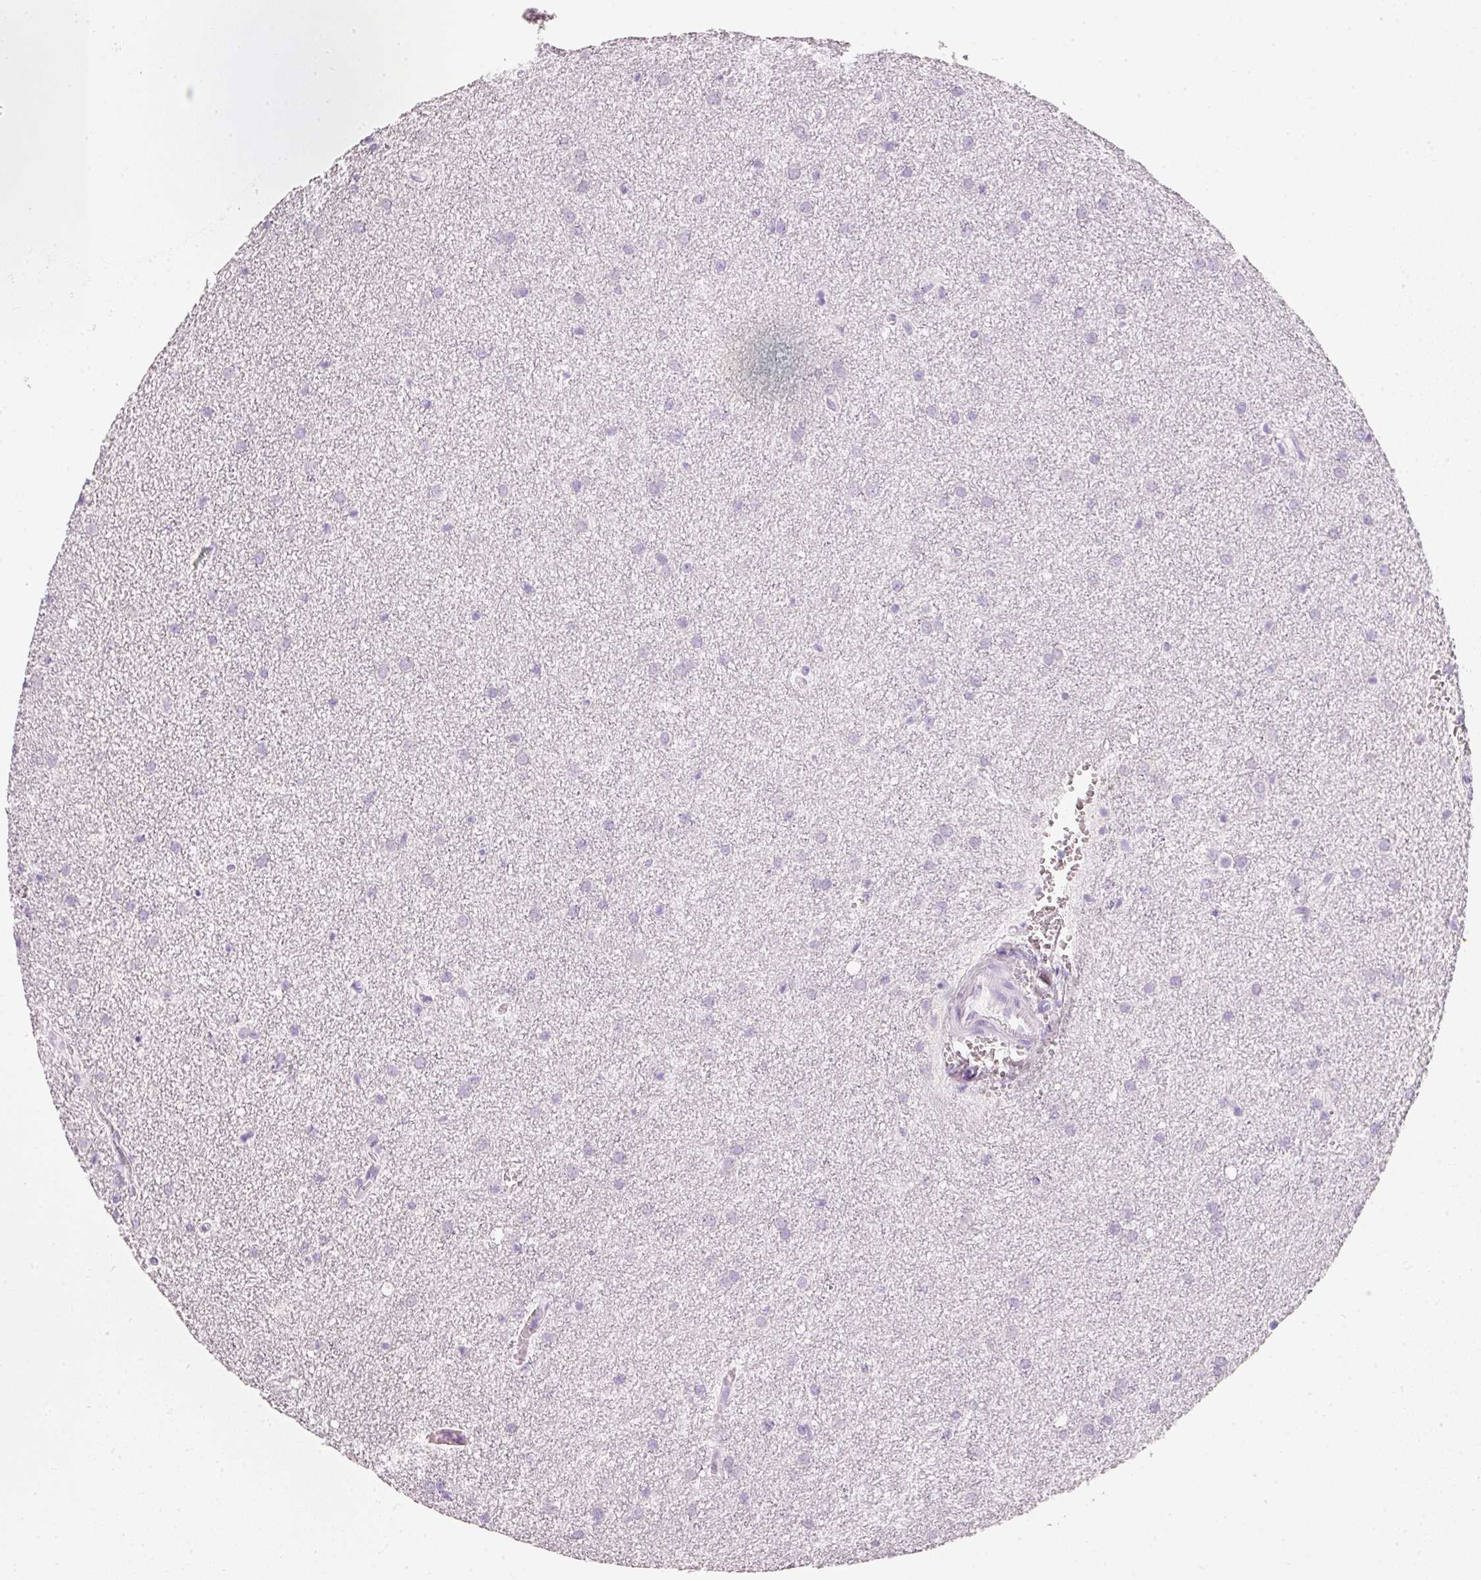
{"staining": {"intensity": "negative", "quantity": "none", "location": "none"}, "tissue": "glioma", "cell_type": "Tumor cells", "image_type": "cancer", "snomed": [{"axis": "morphology", "description": "Glioma, malignant, Low grade"}, {"axis": "topography", "description": "Cerebellum"}], "caption": "This image is of malignant glioma (low-grade) stained with immunohistochemistry (IHC) to label a protein in brown with the nuclei are counter-stained blue. There is no staining in tumor cells.", "gene": "PDXDC1", "patient": {"sex": "female", "age": 5}}